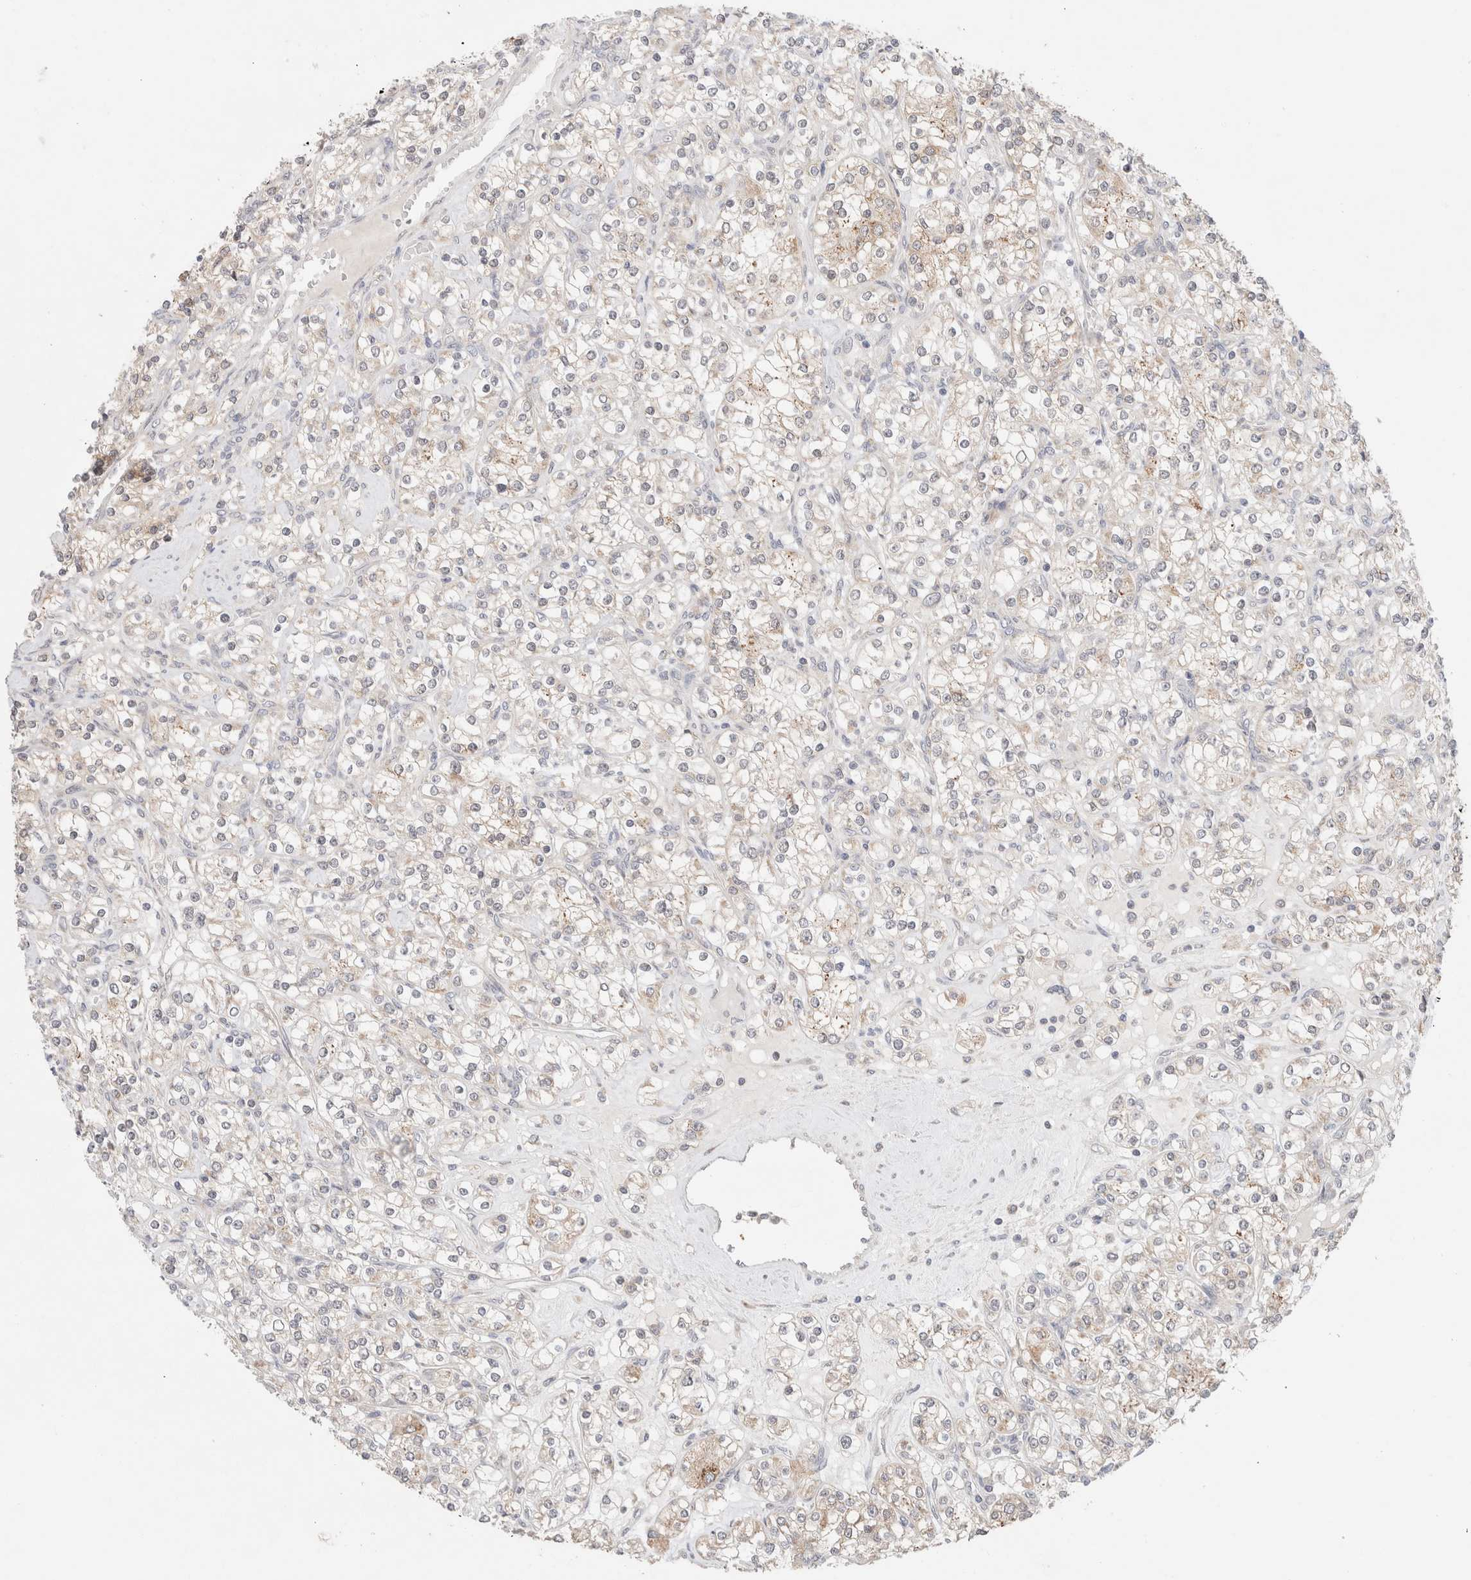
{"staining": {"intensity": "weak", "quantity": "<25%", "location": "cytoplasmic/membranous"}, "tissue": "renal cancer", "cell_type": "Tumor cells", "image_type": "cancer", "snomed": [{"axis": "morphology", "description": "Adenocarcinoma, NOS"}, {"axis": "topography", "description": "Kidney"}], "caption": "An IHC histopathology image of adenocarcinoma (renal) is shown. There is no staining in tumor cells of adenocarcinoma (renal).", "gene": "ERI3", "patient": {"sex": "male", "age": 77}}